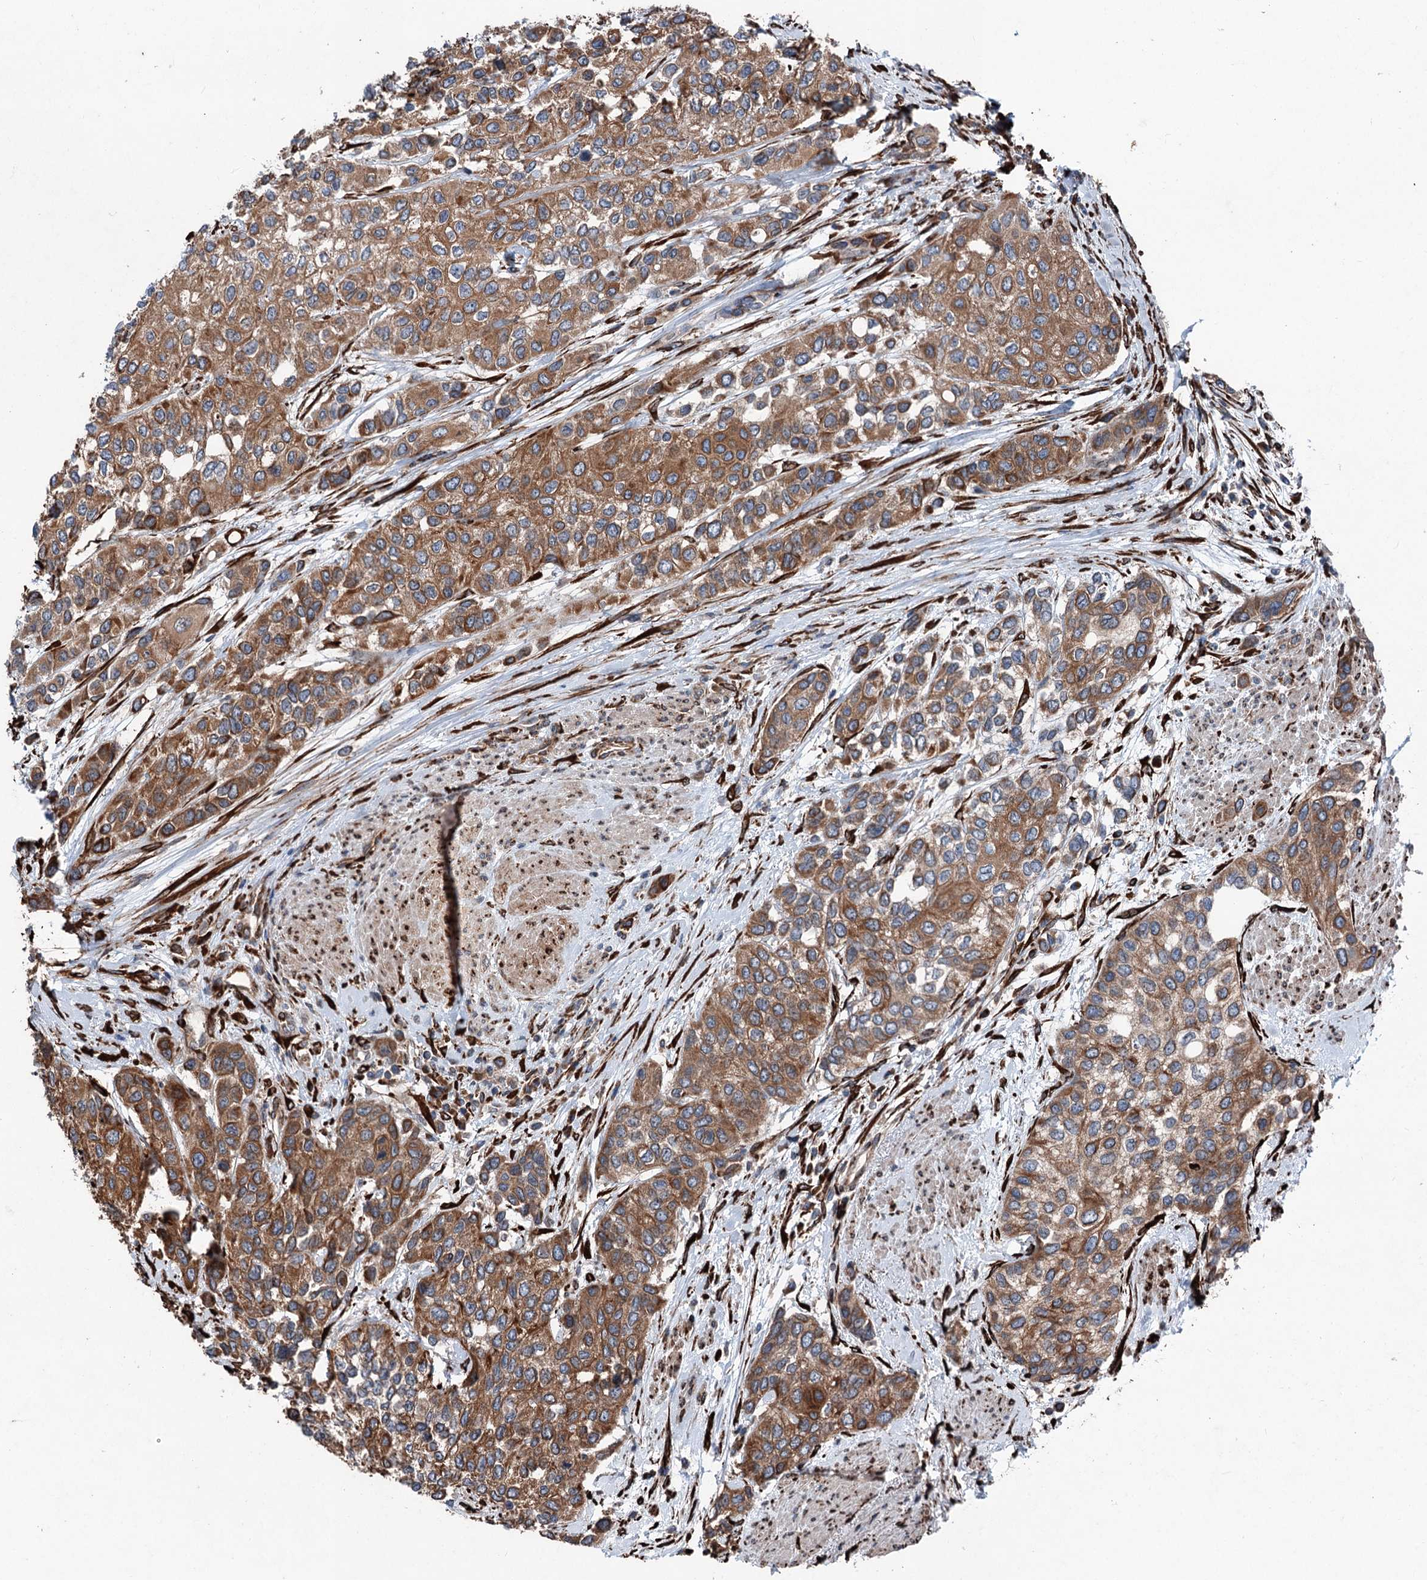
{"staining": {"intensity": "strong", "quantity": ">75%", "location": "cytoplasmic/membranous"}, "tissue": "urothelial cancer", "cell_type": "Tumor cells", "image_type": "cancer", "snomed": [{"axis": "morphology", "description": "Normal tissue, NOS"}, {"axis": "morphology", "description": "Urothelial carcinoma, High grade"}, {"axis": "topography", "description": "Vascular tissue"}, {"axis": "topography", "description": "Urinary bladder"}], "caption": "Immunohistochemical staining of human urothelial cancer exhibits high levels of strong cytoplasmic/membranous protein expression in approximately >75% of tumor cells.", "gene": "DDIAS", "patient": {"sex": "female", "age": 56}}